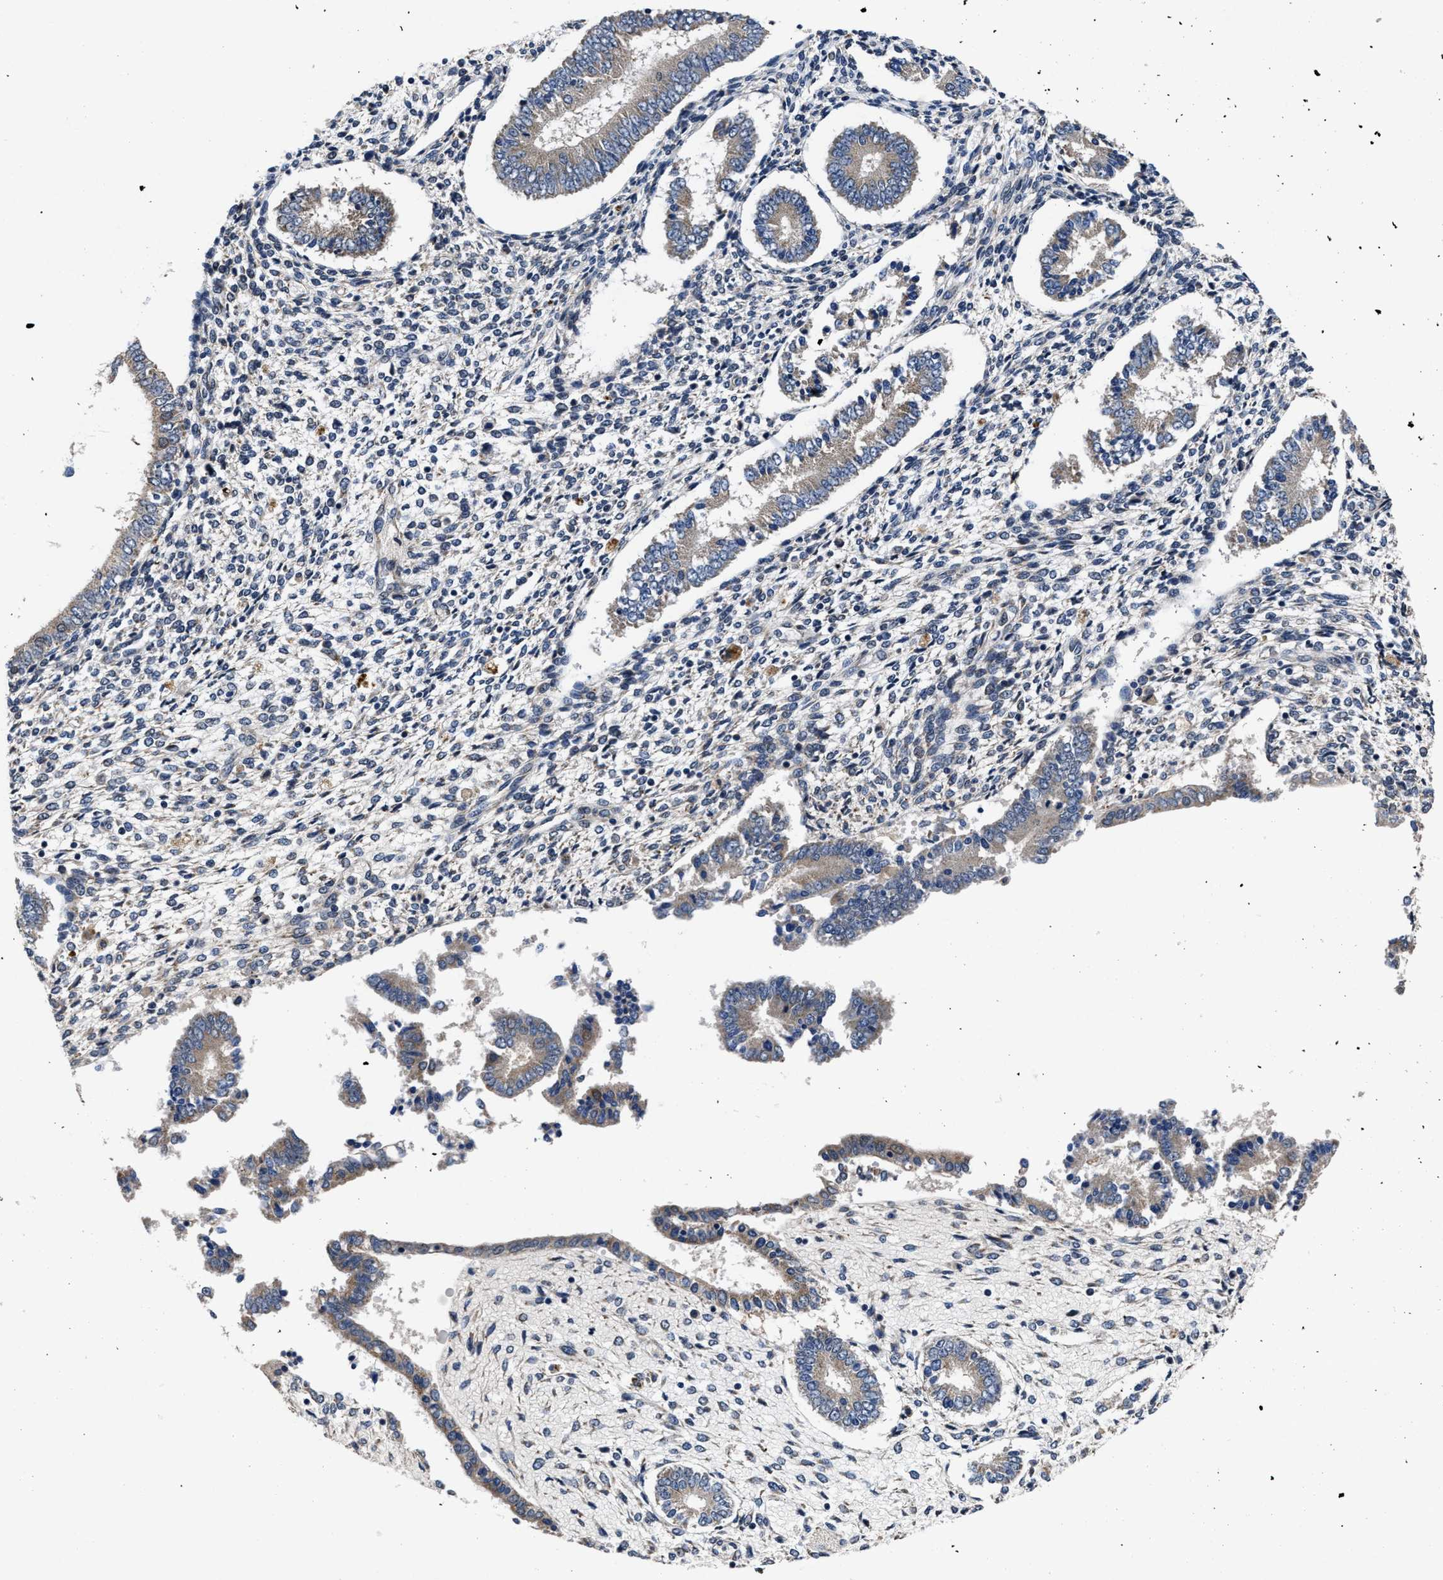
{"staining": {"intensity": "negative", "quantity": "none", "location": "none"}, "tissue": "endometrium", "cell_type": "Cells in endometrial stroma", "image_type": "normal", "snomed": [{"axis": "morphology", "description": "Normal tissue, NOS"}, {"axis": "topography", "description": "Endometrium"}], "caption": "Endometrium stained for a protein using immunohistochemistry exhibits no expression cells in endometrial stroma.", "gene": "TMEM53", "patient": {"sex": "female", "age": 42}}